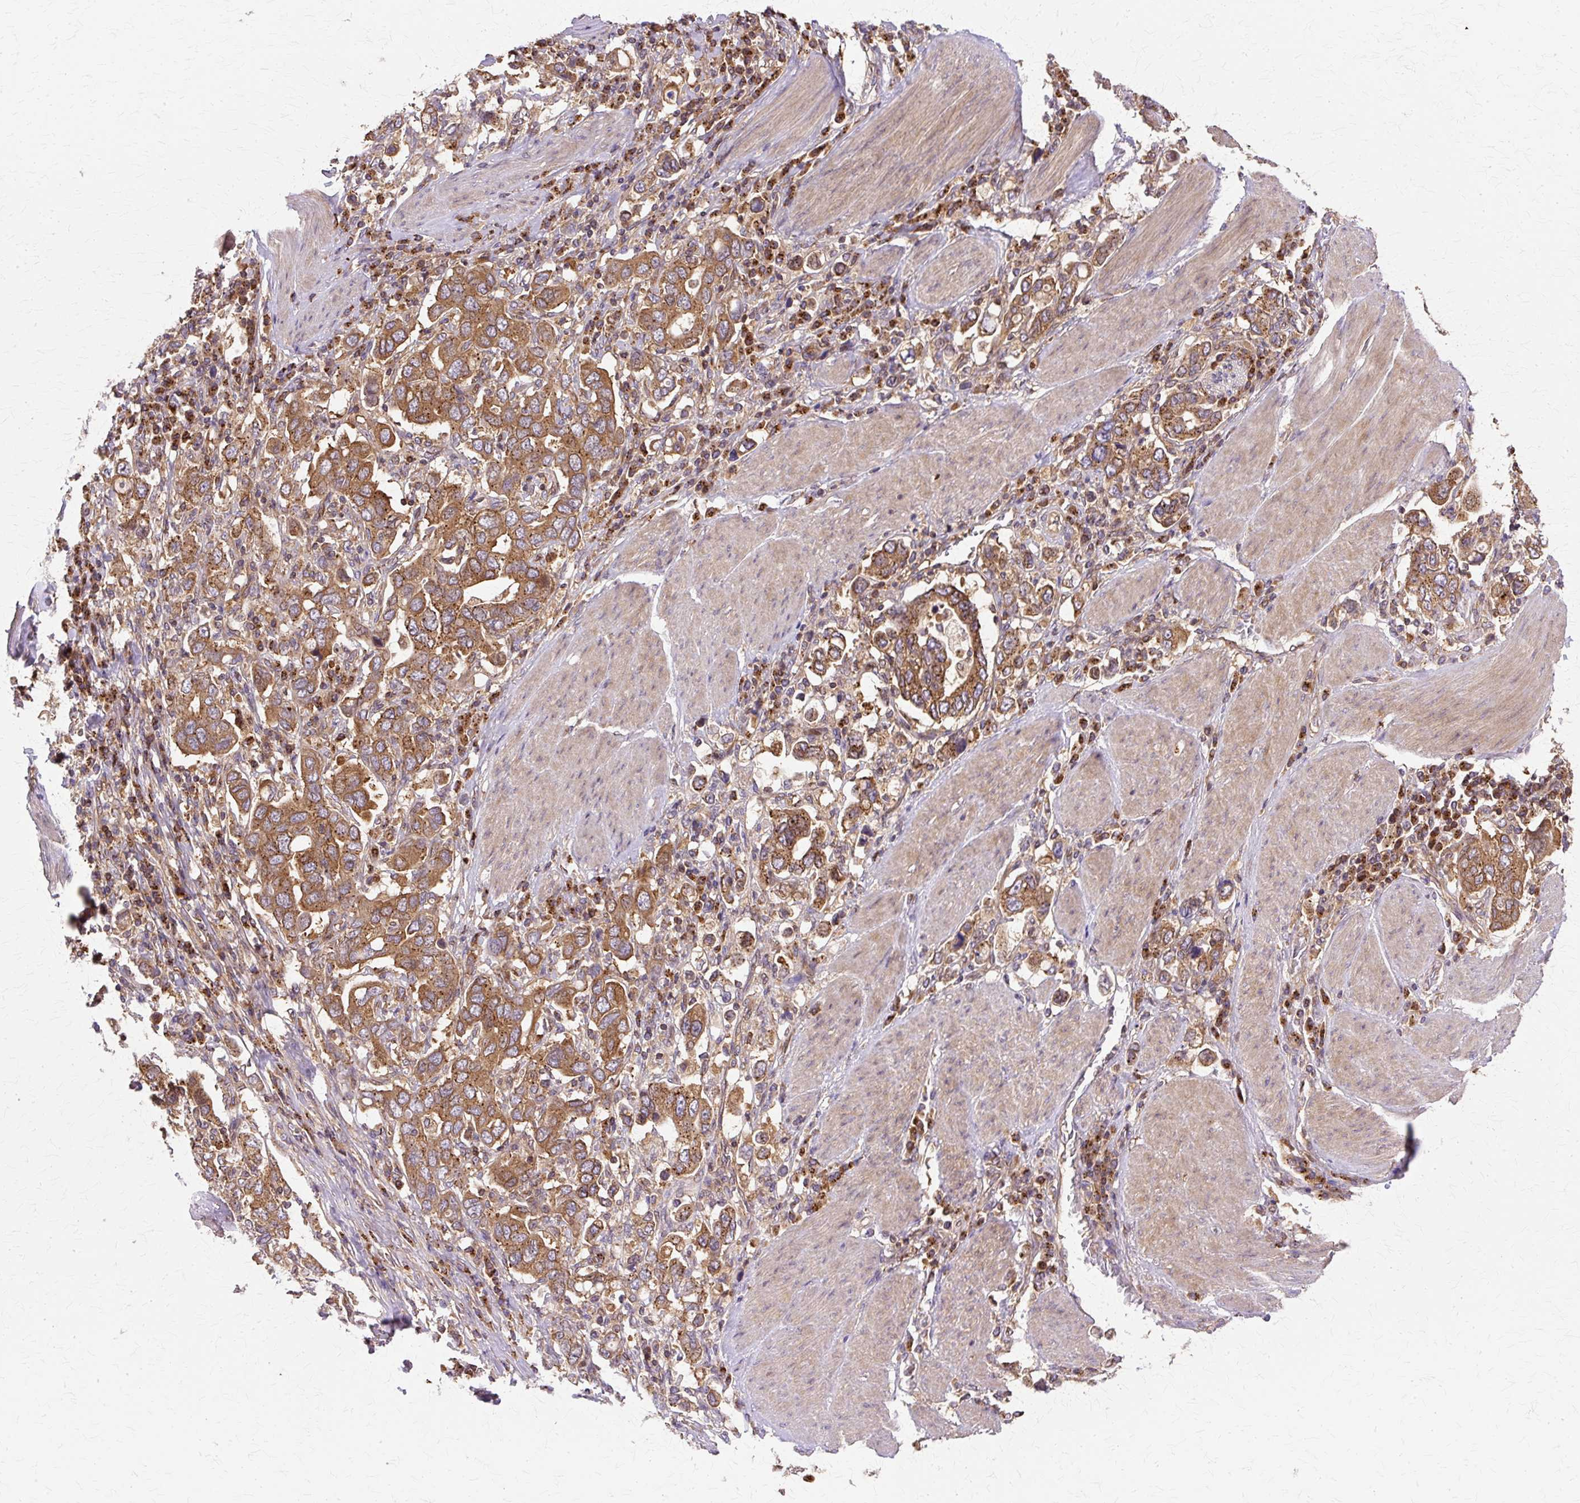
{"staining": {"intensity": "strong", "quantity": ">75%", "location": "cytoplasmic/membranous"}, "tissue": "stomach cancer", "cell_type": "Tumor cells", "image_type": "cancer", "snomed": [{"axis": "morphology", "description": "Adenocarcinoma, NOS"}, {"axis": "topography", "description": "Stomach, upper"}], "caption": "Approximately >75% of tumor cells in stomach adenocarcinoma display strong cytoplasmic/membranous protein staining as visualized by brown immunohistochemical staining.", "gene": "COPB1", "patient": {"sex": "male", "age": 62}}